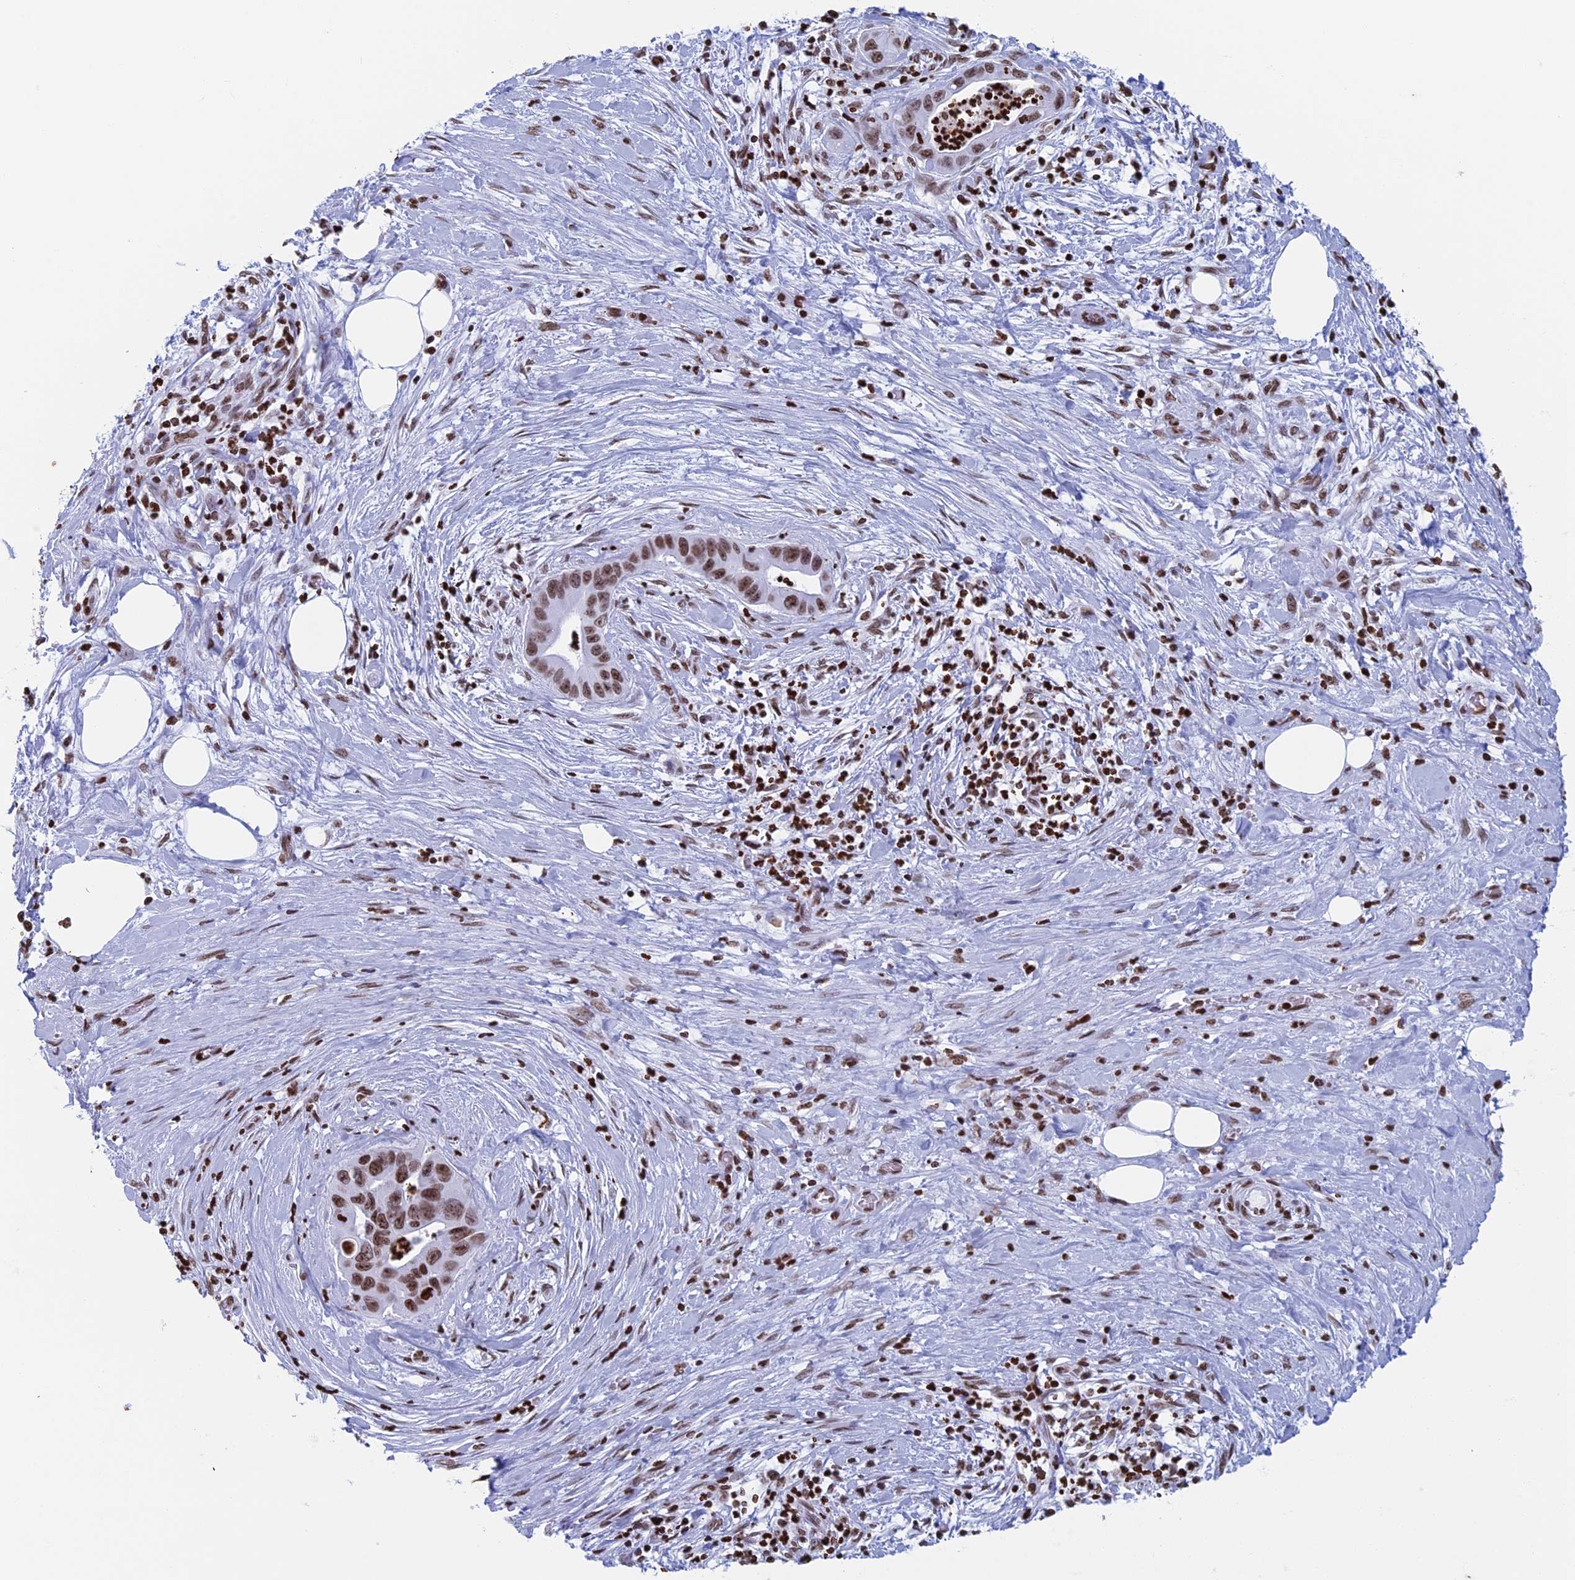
{"staining": {"intensity": "moderate", "quantity": ">75%", "location": "nuclear"}, "tissue": "pancreatic cancer", "cell_type": "Tumor cells", "image_type": "cancer", "snomed": [{"axis": "morphology", "description": "Adenocarcinoma, NOS"}, {"axis": "topography", "description": "Pancreas"}], "caption": "Tumor cells reveal moderate nuclear staining in about >75% of cells in pancreatic cancer (adenocarcinoma).", "gene": "APOBEC3A", "patient": {"sex": "male", "age": 73}}